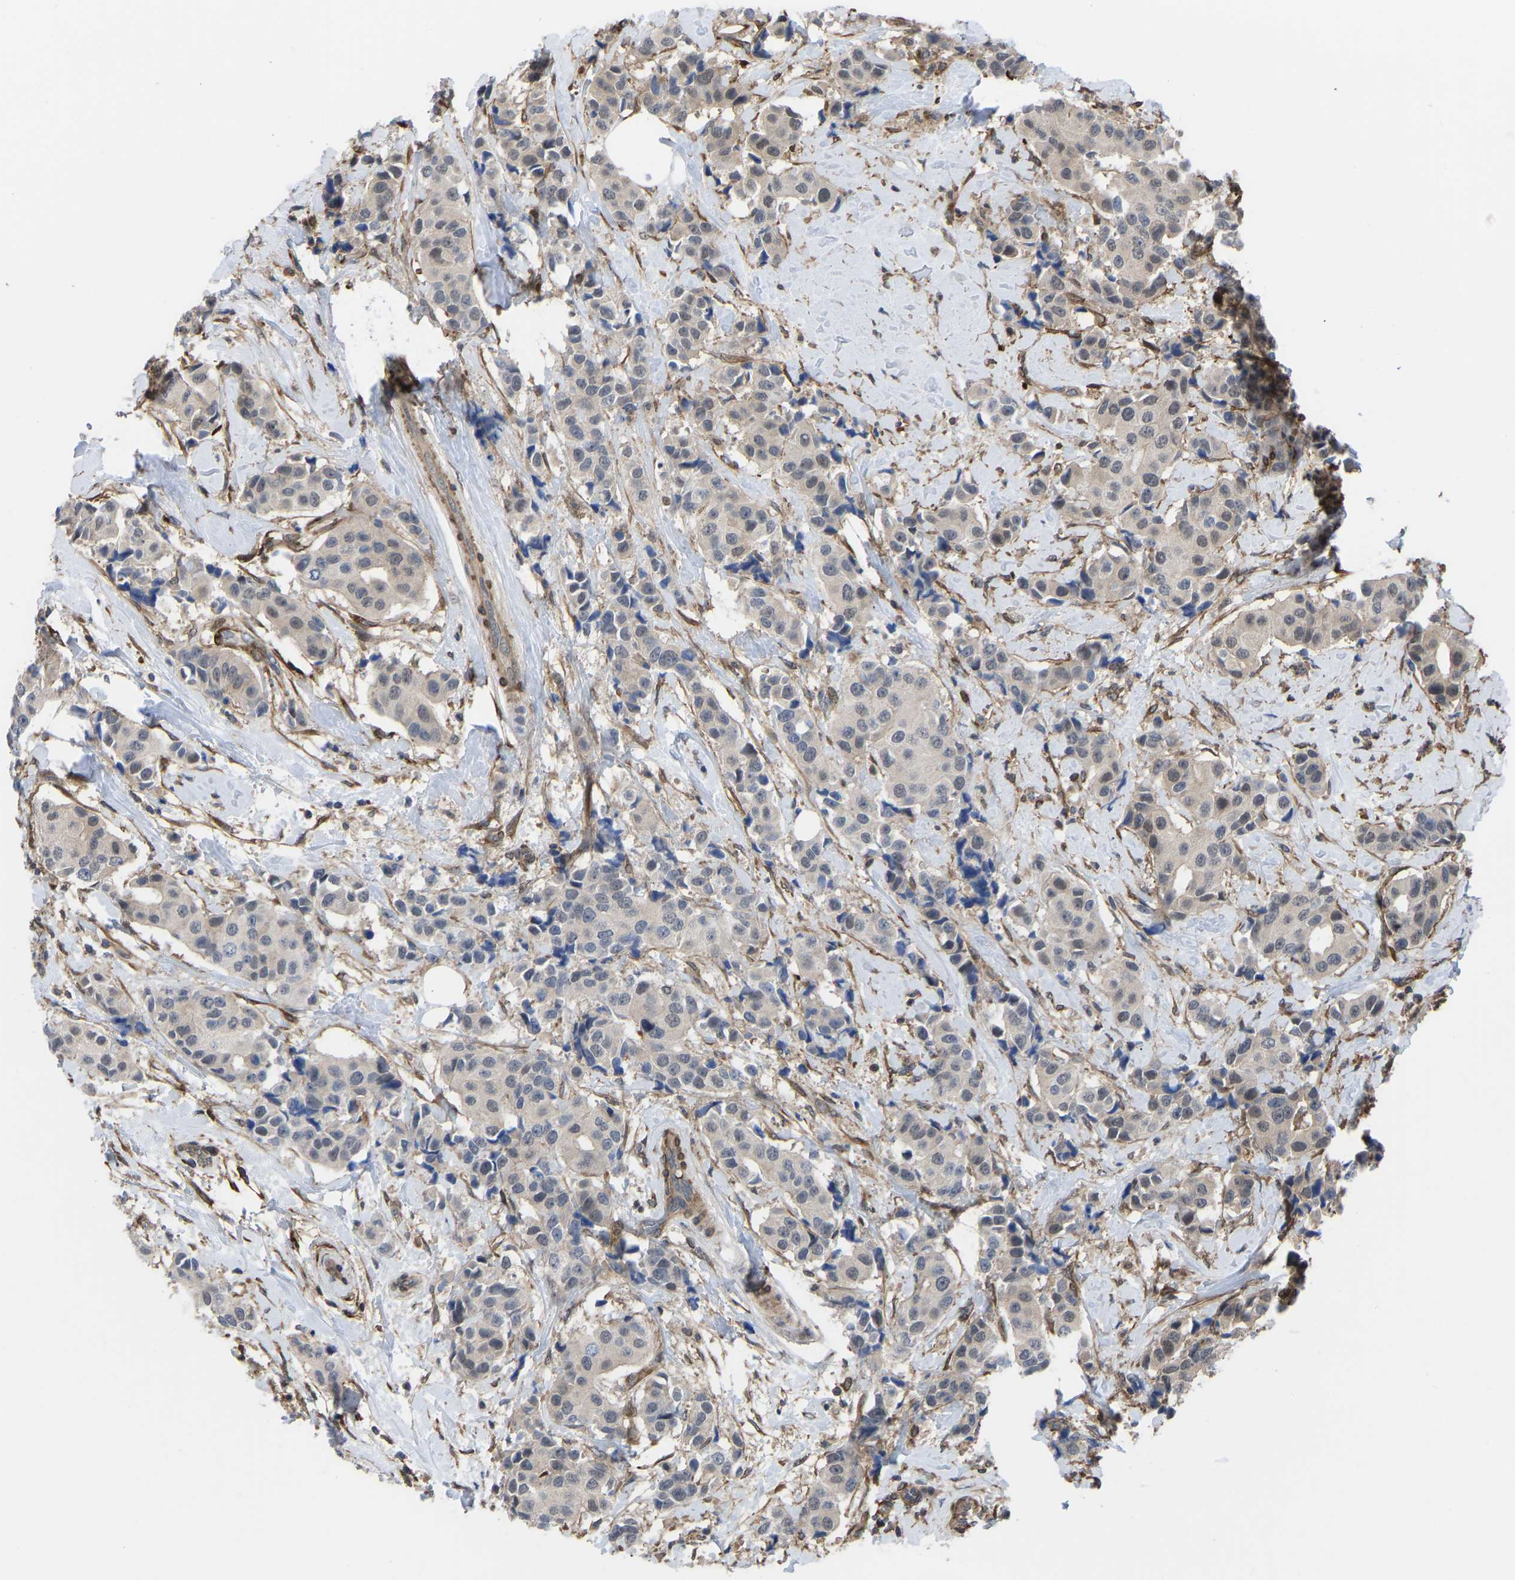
{"staining": {"intensity": "negative", "quantity": "none", "location": "none"}, "tissue": "breast cancer", "cell_type": "Tumor cells", "image_type": "cancer", "snomed": [{"axis": "morphology", "description": "Normal tissue, NOS"}, {"axis": "morphology", "description": "Duct carcinoma"}, {"axis": "topography", "description": "Breast"}], "caption": "High magnification brightfield microscopy of breast cancer (invasive ductal carcinoma) stained with DAB (brown) and counterstained with hematoxylin (blue): tumor cells show no significant positivity. (DAB immunohistochemistry (IHC) visualized using brightfield microscopy, high magnification).", "gene": "CYP7B1", "patient": {"sex": "female", "age": 39}}